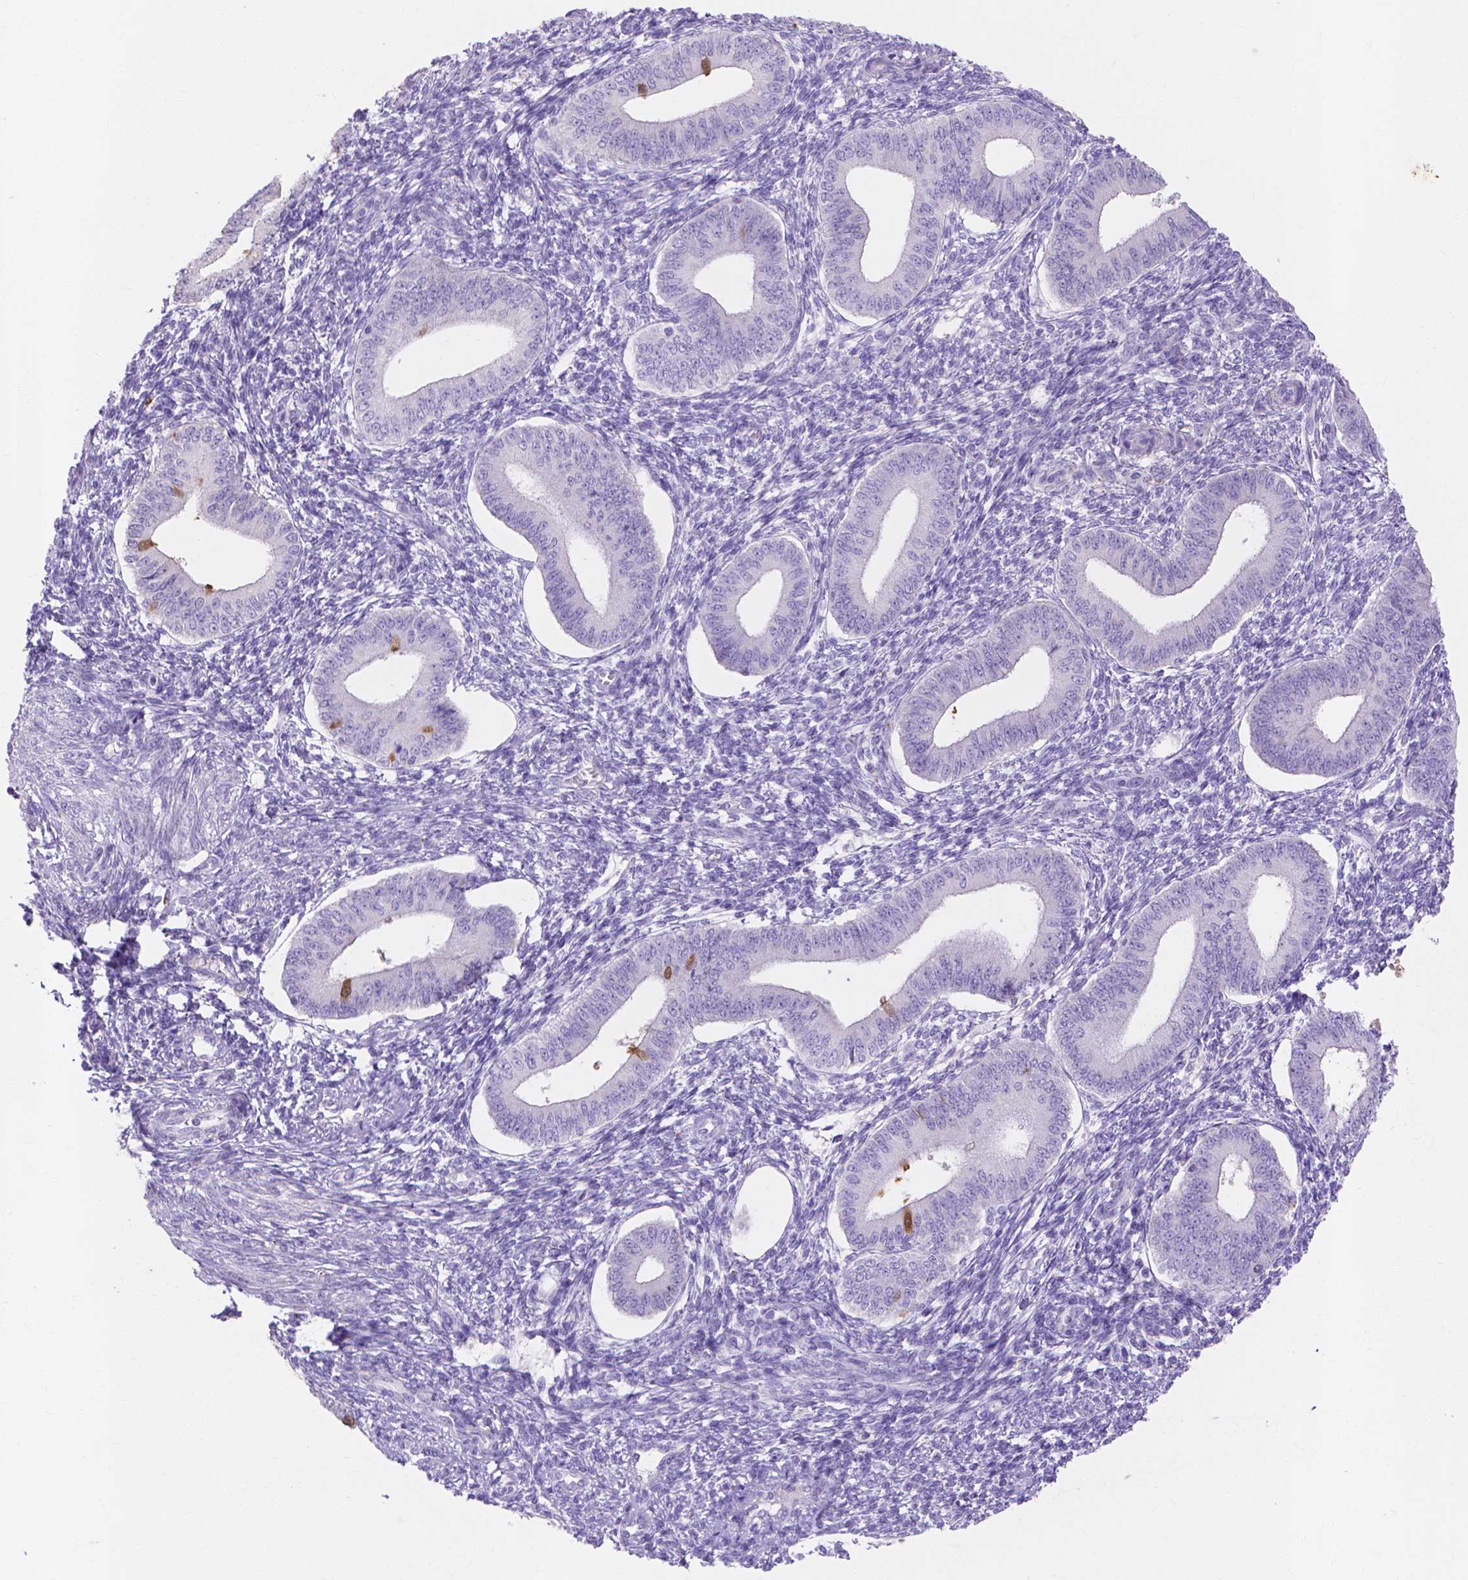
{"staining": {"intensity": "negative", "quantity": "none", "location": "none"}, "tissue": "endometrium", "cell_type": "Cells in endometrial stroma", "image_type": "normal", "snomed": [{"axis": "morphology", "description": "Normal tissue, NOS"}, {"axis": "topography", "description": "Endometrium"}], "caption": "Endometrium stained for a protein using IHC reveals no staining cells in endometrial stroma.", "gene": "MMP11", "patient": {"sex": "female", "age": 42}}